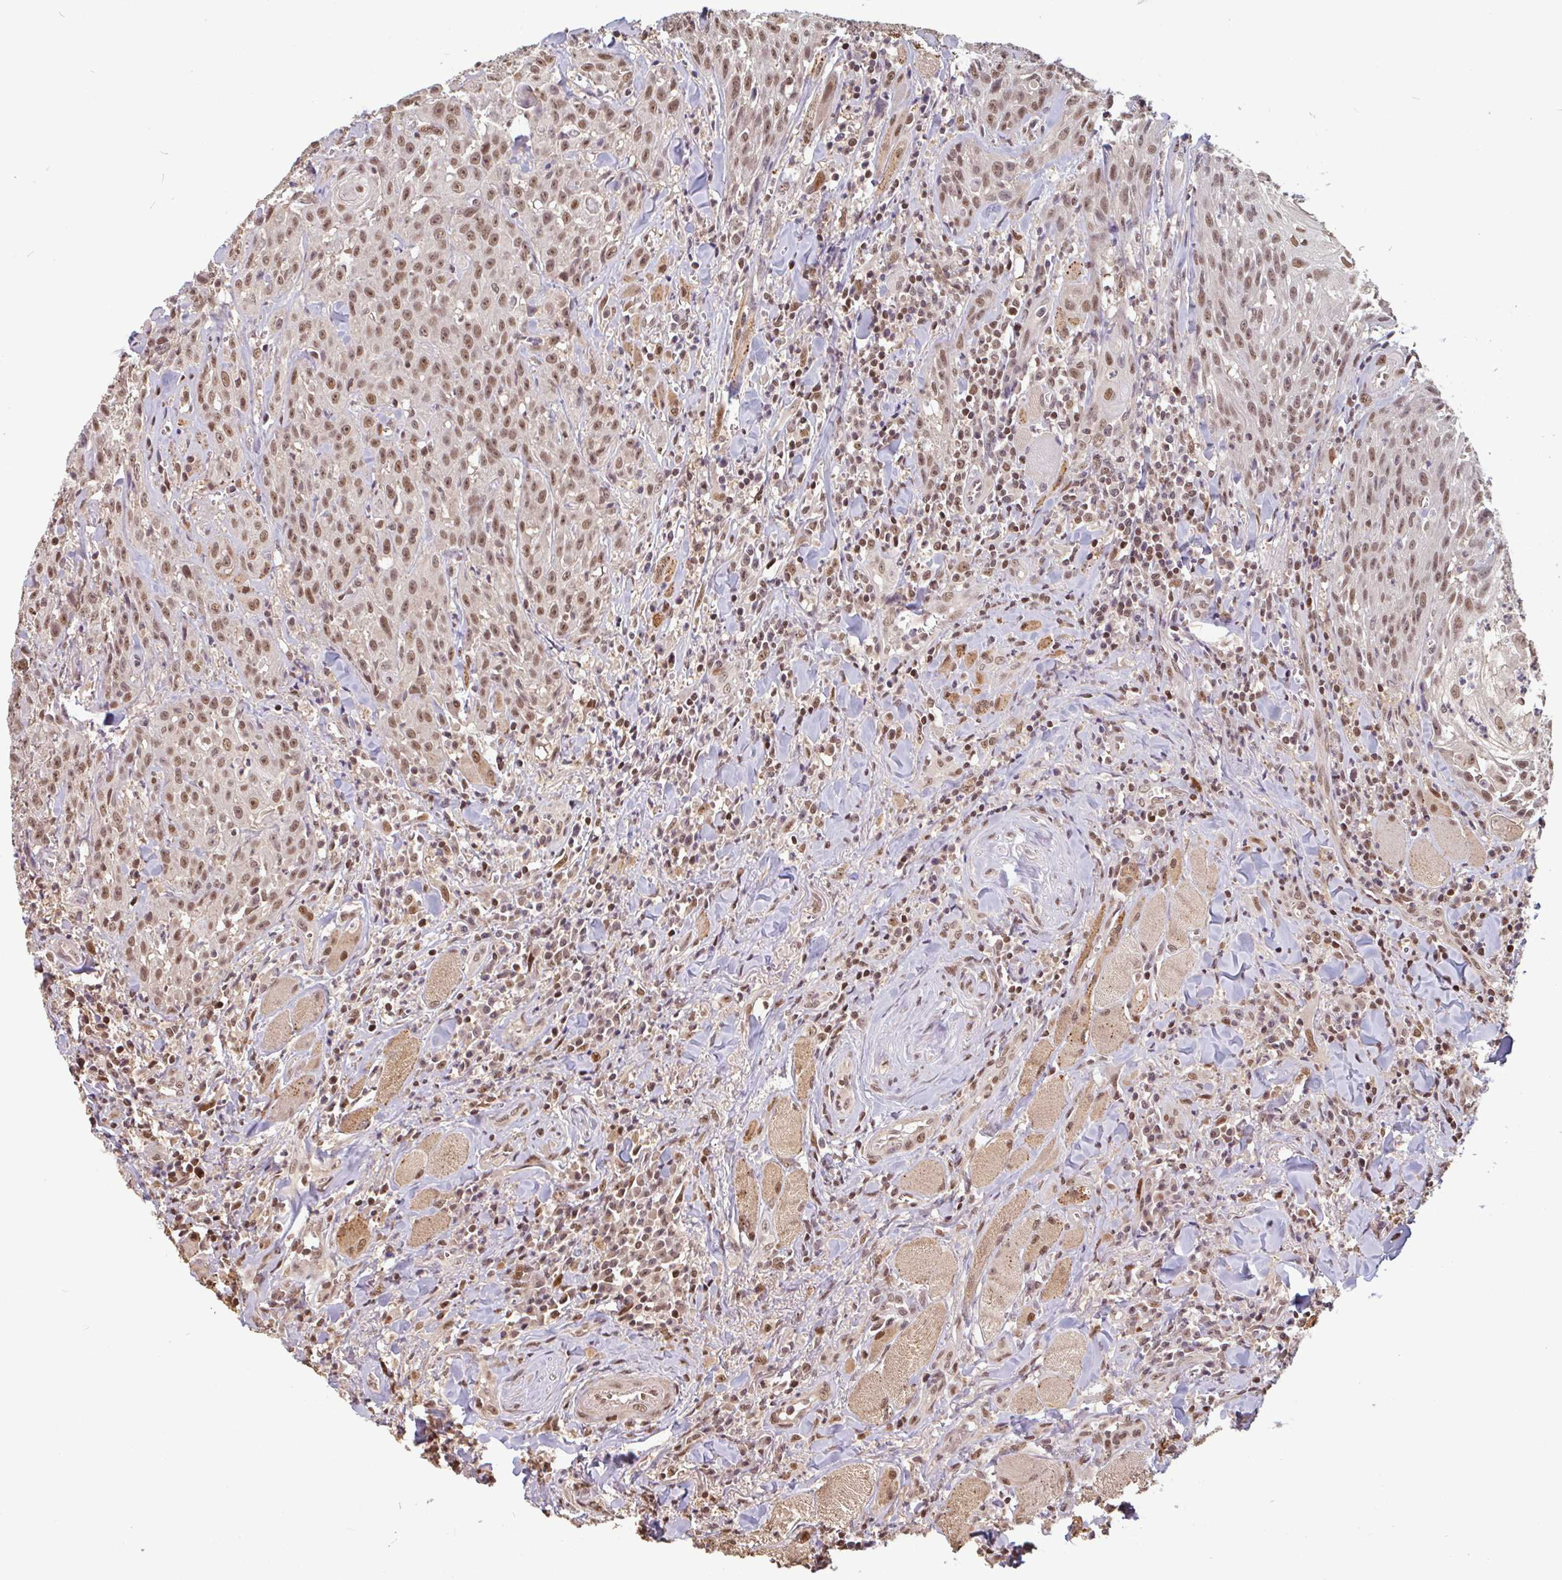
{"staining": {"intensity": "moderate", "quantity": ">75%", "location": "nuclear"}, "tissue": "head and neck cancer", "cell_type": "Tumor cells", "image_type": "cancer", "snomed": [{"axis": "morphology", "description": "Normal tissue, NOS"}, {"axis": "morphology", "description": "Squamous cell carcinoma, NOS"}, {"axis": "topography", "description": "Oral tissue"}, {"axis": "topography", "description": "Head-Neck"}], "caption": "The micrograph demonstrates a brown stain indicating the presence of a protein in the nuclear of tumor cells in head and neck cancer. The protein of interest is shown in brown color, while the nuclei are stained blue.", "gene": "DR1", "patient": {"sex": "female", "age": 70}}